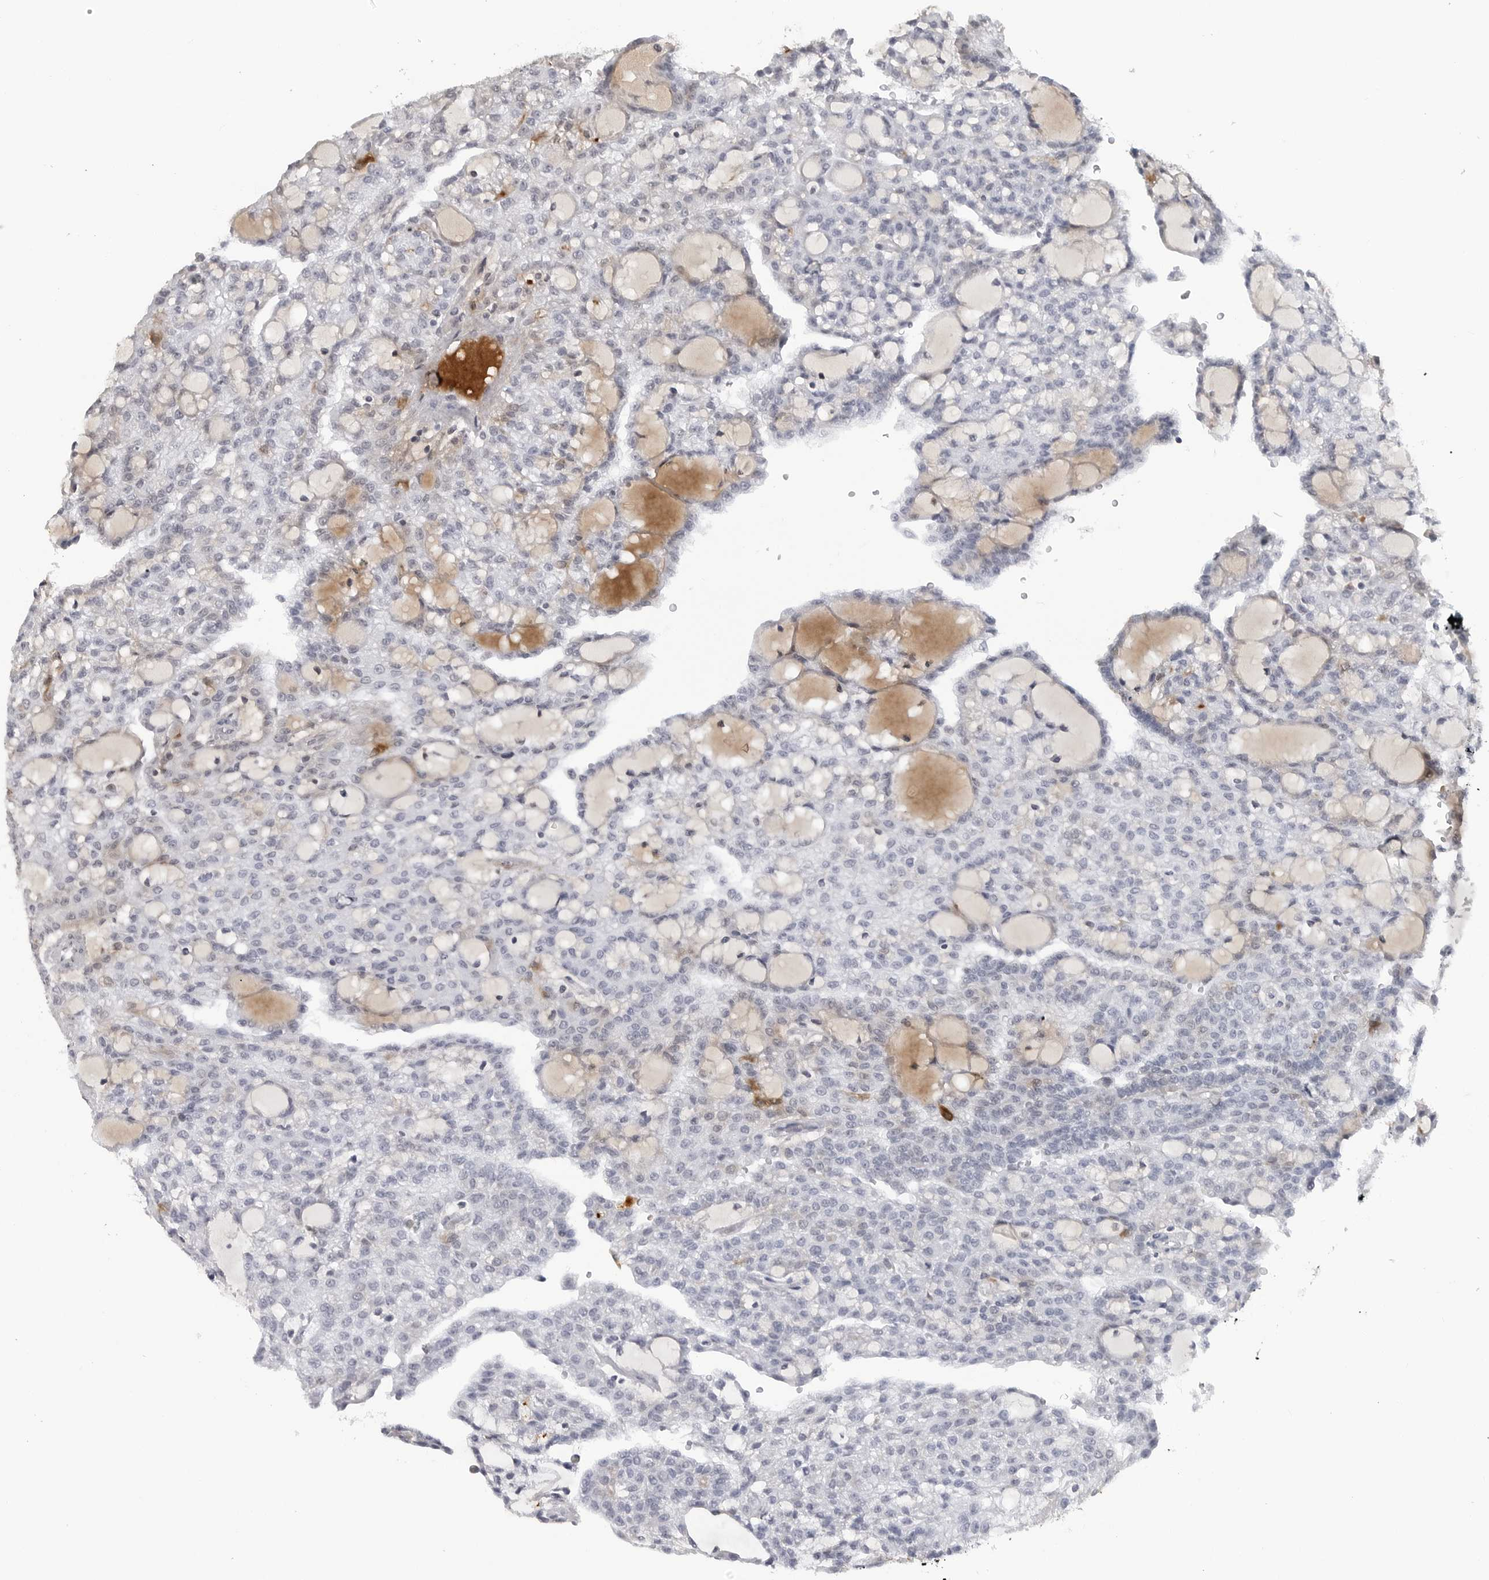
{"staining": {"intensity": "negative", "quantity": "none", "location": "none"}, "tissue": "renal cancer", "cell_type": "Tumor cells", "image_type": "cancer", "snomed": [{"axis": "morphology", "description": "Adenocarcinoma, NOS"}, {"axis": "topography", "description": "Kidney"}], "caption": "Image shows no protein expression in tumor cells of renal adenocarcinoma tissue.", "gene": "CXCR5", "patient": {"sex": "male", "age": 63}}